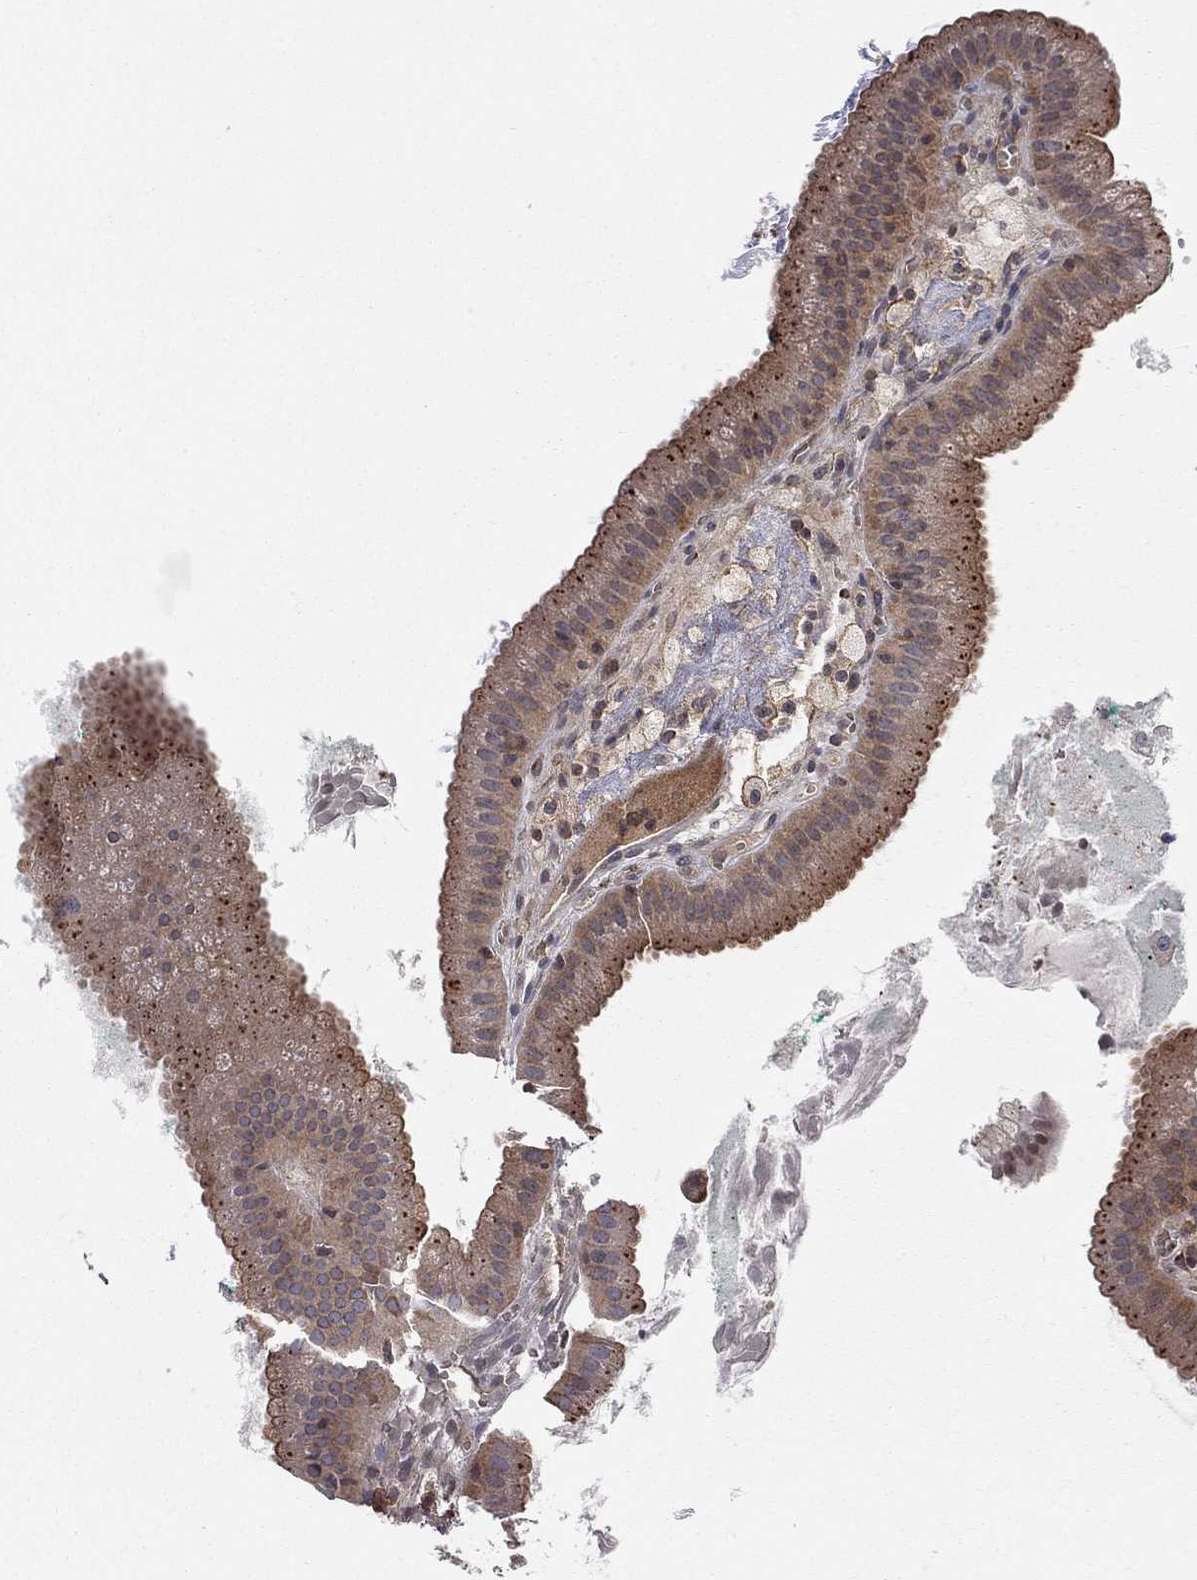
{"staining": {"intensity": "moderate", "quantity": ">75%", "location": "cytoplasmic/membranous"}, "tissue": "gallbladder", "cell_type": "Glandular cells", "image_type": "normal", "snomed": [{"axis": "morphology", "description": "Normal tissue, NOS"}, {"axis": "topography", "description": "Gallbladder"}], "caption": "Approximately >75% of glandular cells in unremarkable gallbladder exhibit moderate cytoplasmic/membranous protein expression as visualized by brown immunohistochemical staining.", "gene": "RASEF", "patient": {"sex": "male", "age": 67}}